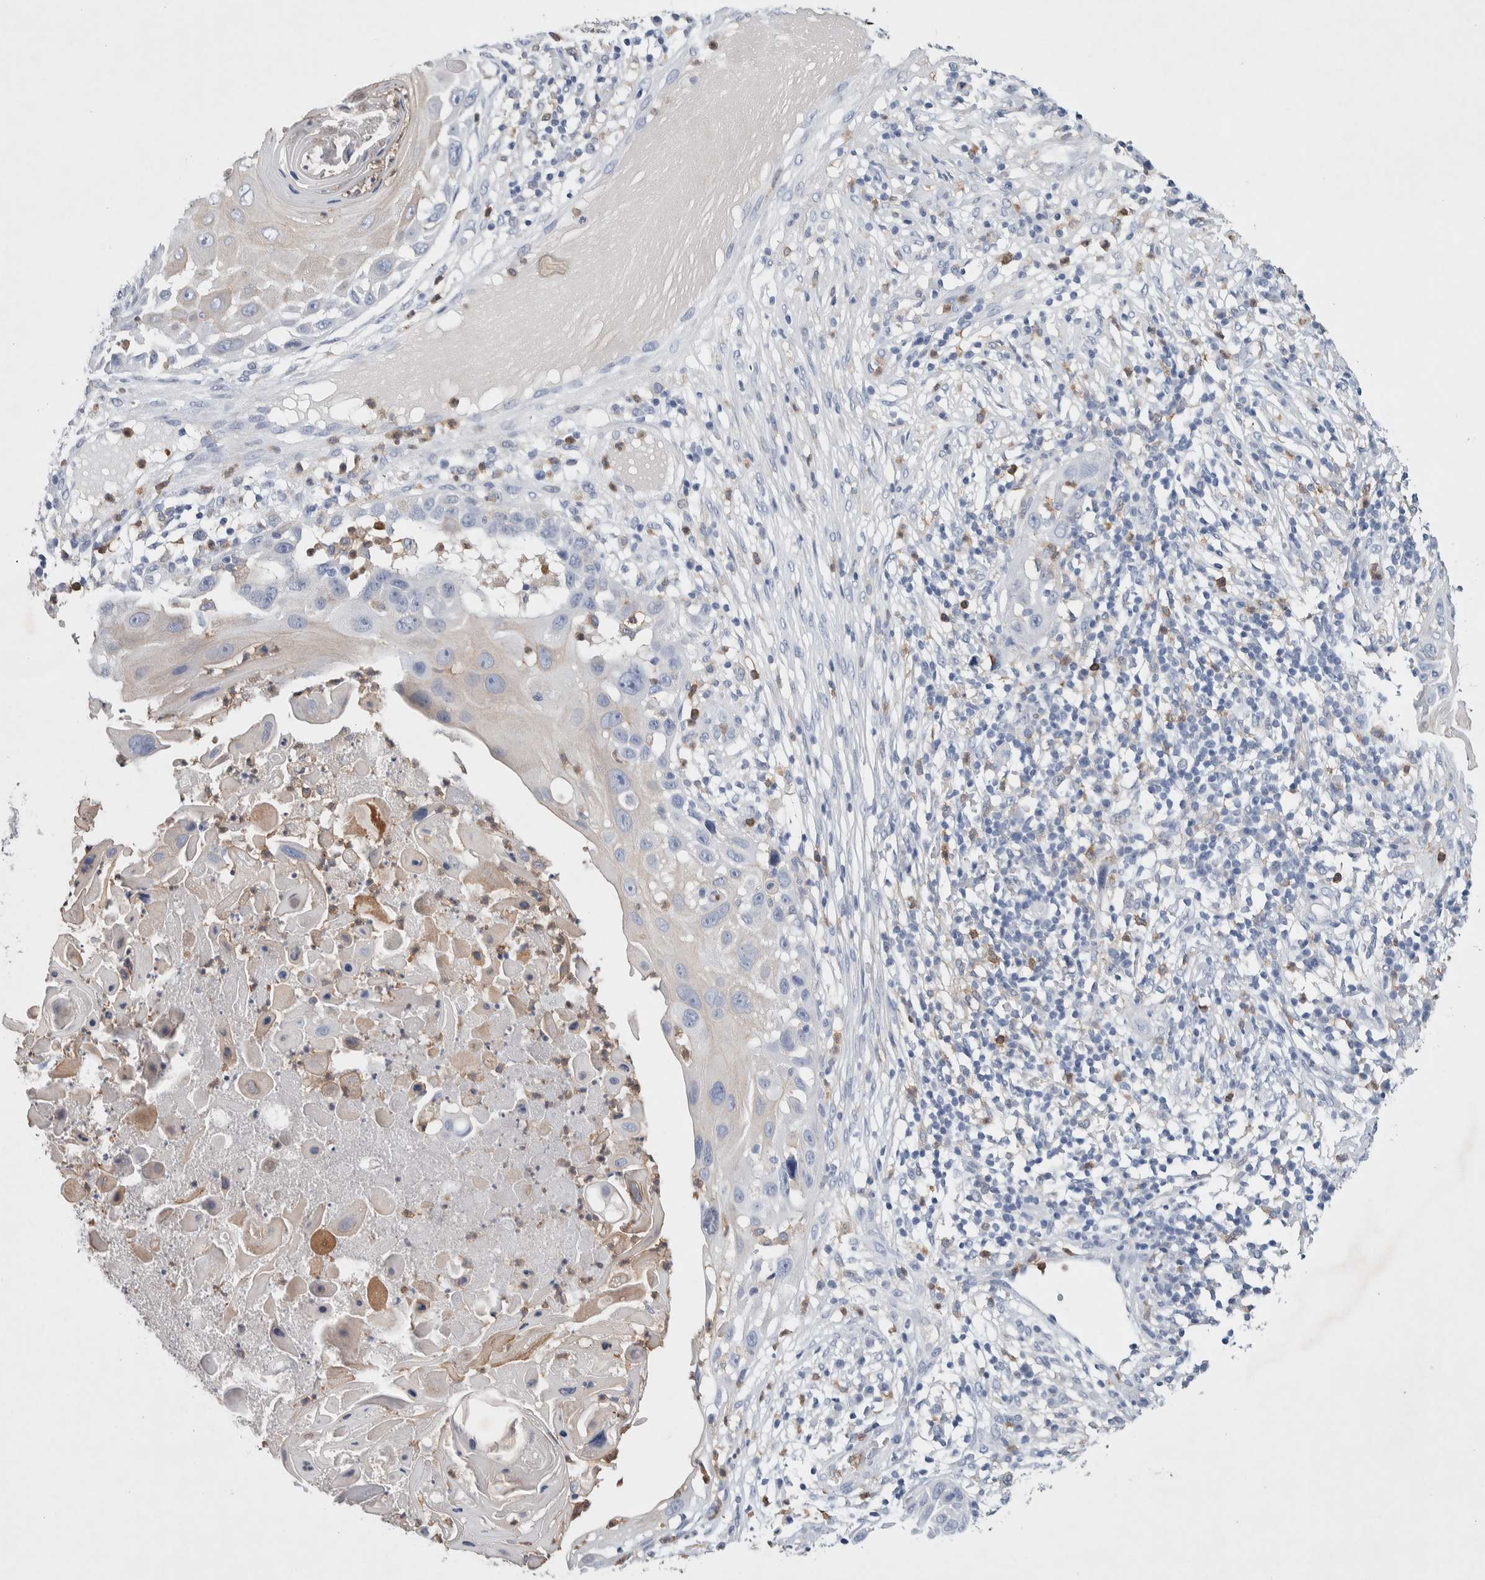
{"staining": {"intensity": "negative", "quantity": "none", "location": "none"}, "tissue": "skin cancer", "cell_type": "Tumor cells", "image_type": "cancer", "snomed": [{"axis": "morphology", "description": "Squamous cell carcinoma, NOS"}, {"axis": "topography", "description": "Skin"}], "caption": "High power microscopy histopathology image of an immunohistochemistry (IHC) photomicrograph of skin cancer, revealing no significant positivity in tumor cells.", "gene": "NCF2", "patient": {"sex": "female", "age": 44}}